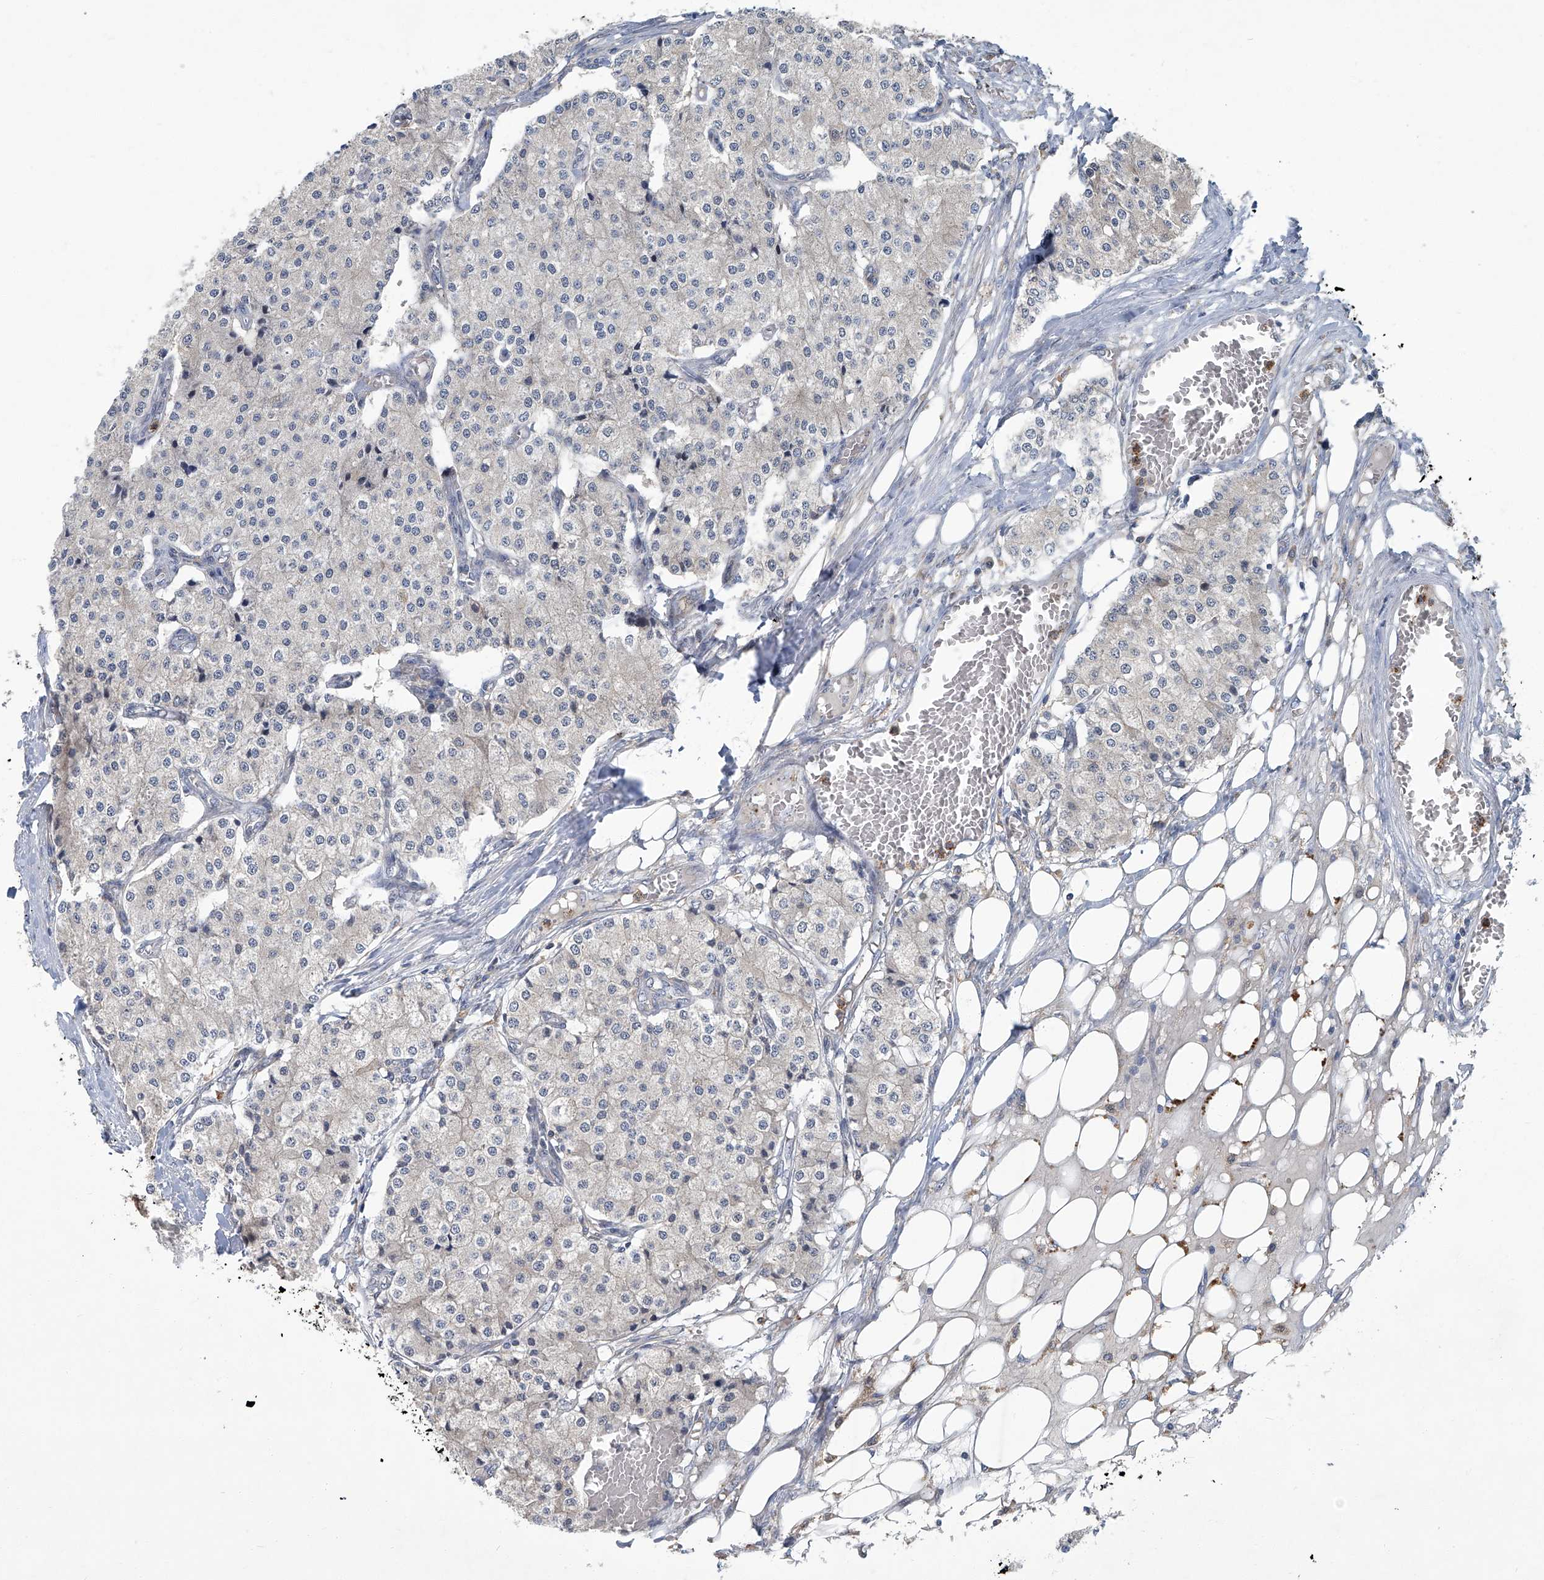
{"staining": {"intensity": "negative", "quantity": "none", "location": "none"}, "tissue": "carcinoid", "cell_type": "Tumor cells", "image_type": "cancer", "snomed": [{"axis": "morphology", "description": "Carcinoid, malignant, NOS"}, {"axis": "topography", "description": "Colon"}], "caption": "Immunohistochemical staining of carcinoid displays no significant staining in tumor cells.", "gene": "AKNAD1", "patient": {"sex": "female", "age": 52}}